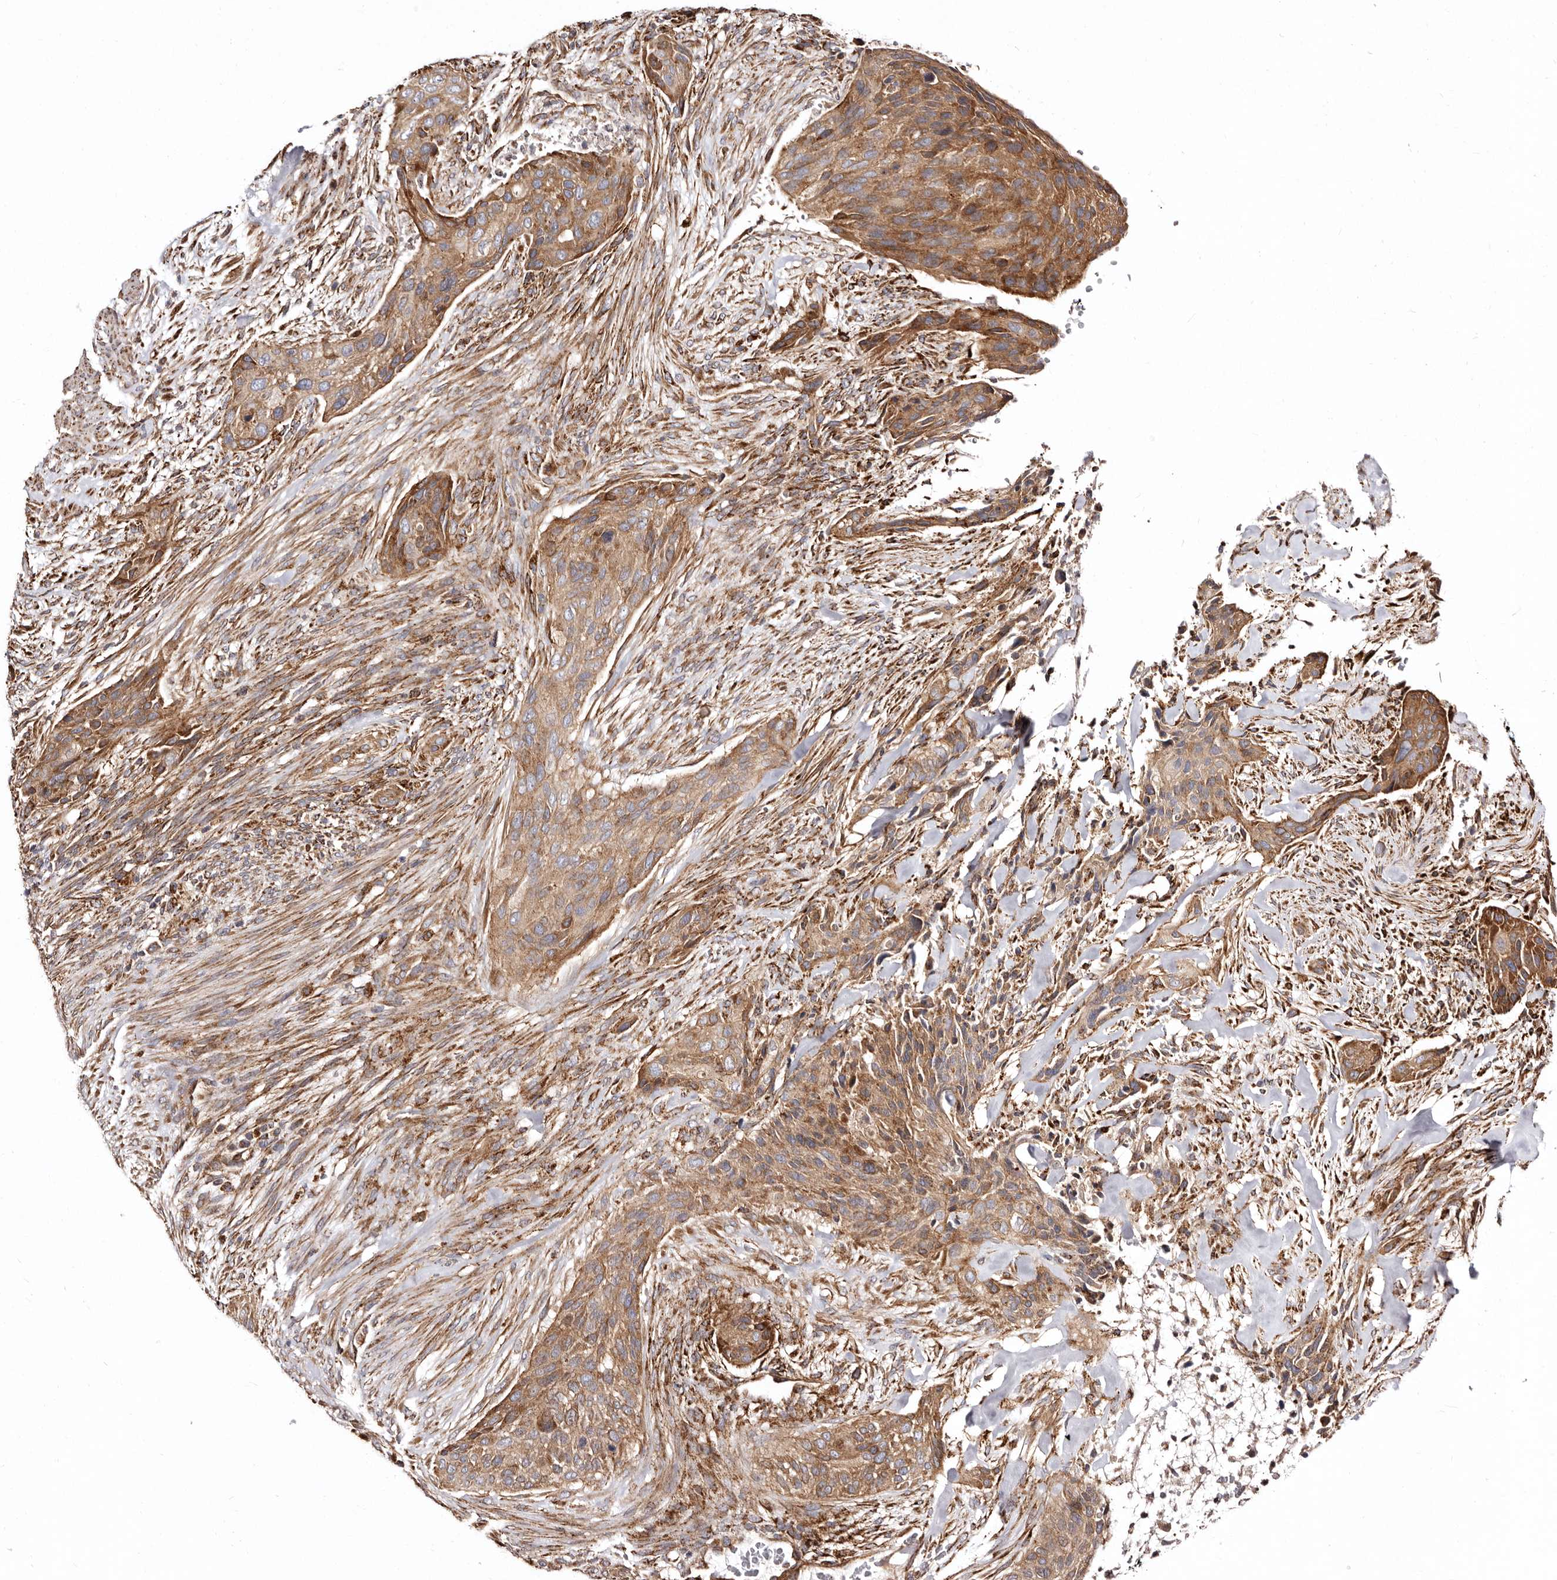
{"staining": {"intensity": "moderate", "quantity": ">75%", "location": "cytoplasmic/membranous"}, "tissue": "urothelial cancer", "cell_type": "Tumor cells", "image_type": "cancer", "snomed": [{"axis": "morphology", "description": "Urothelial carcinoma, High grade"}, {"axis": "topography", "description": "Urinary bladder"}], "caption": "Tumor cells demonstrate medium levels of moderate cytoplasmic/membranous positivity in about >75% of cells in human urothelial cancer. The protein is shown in brown color, while the nuclei are stained blue.", "gene": "LUZP1", "patient": {"sex": "male", "age": 35}}